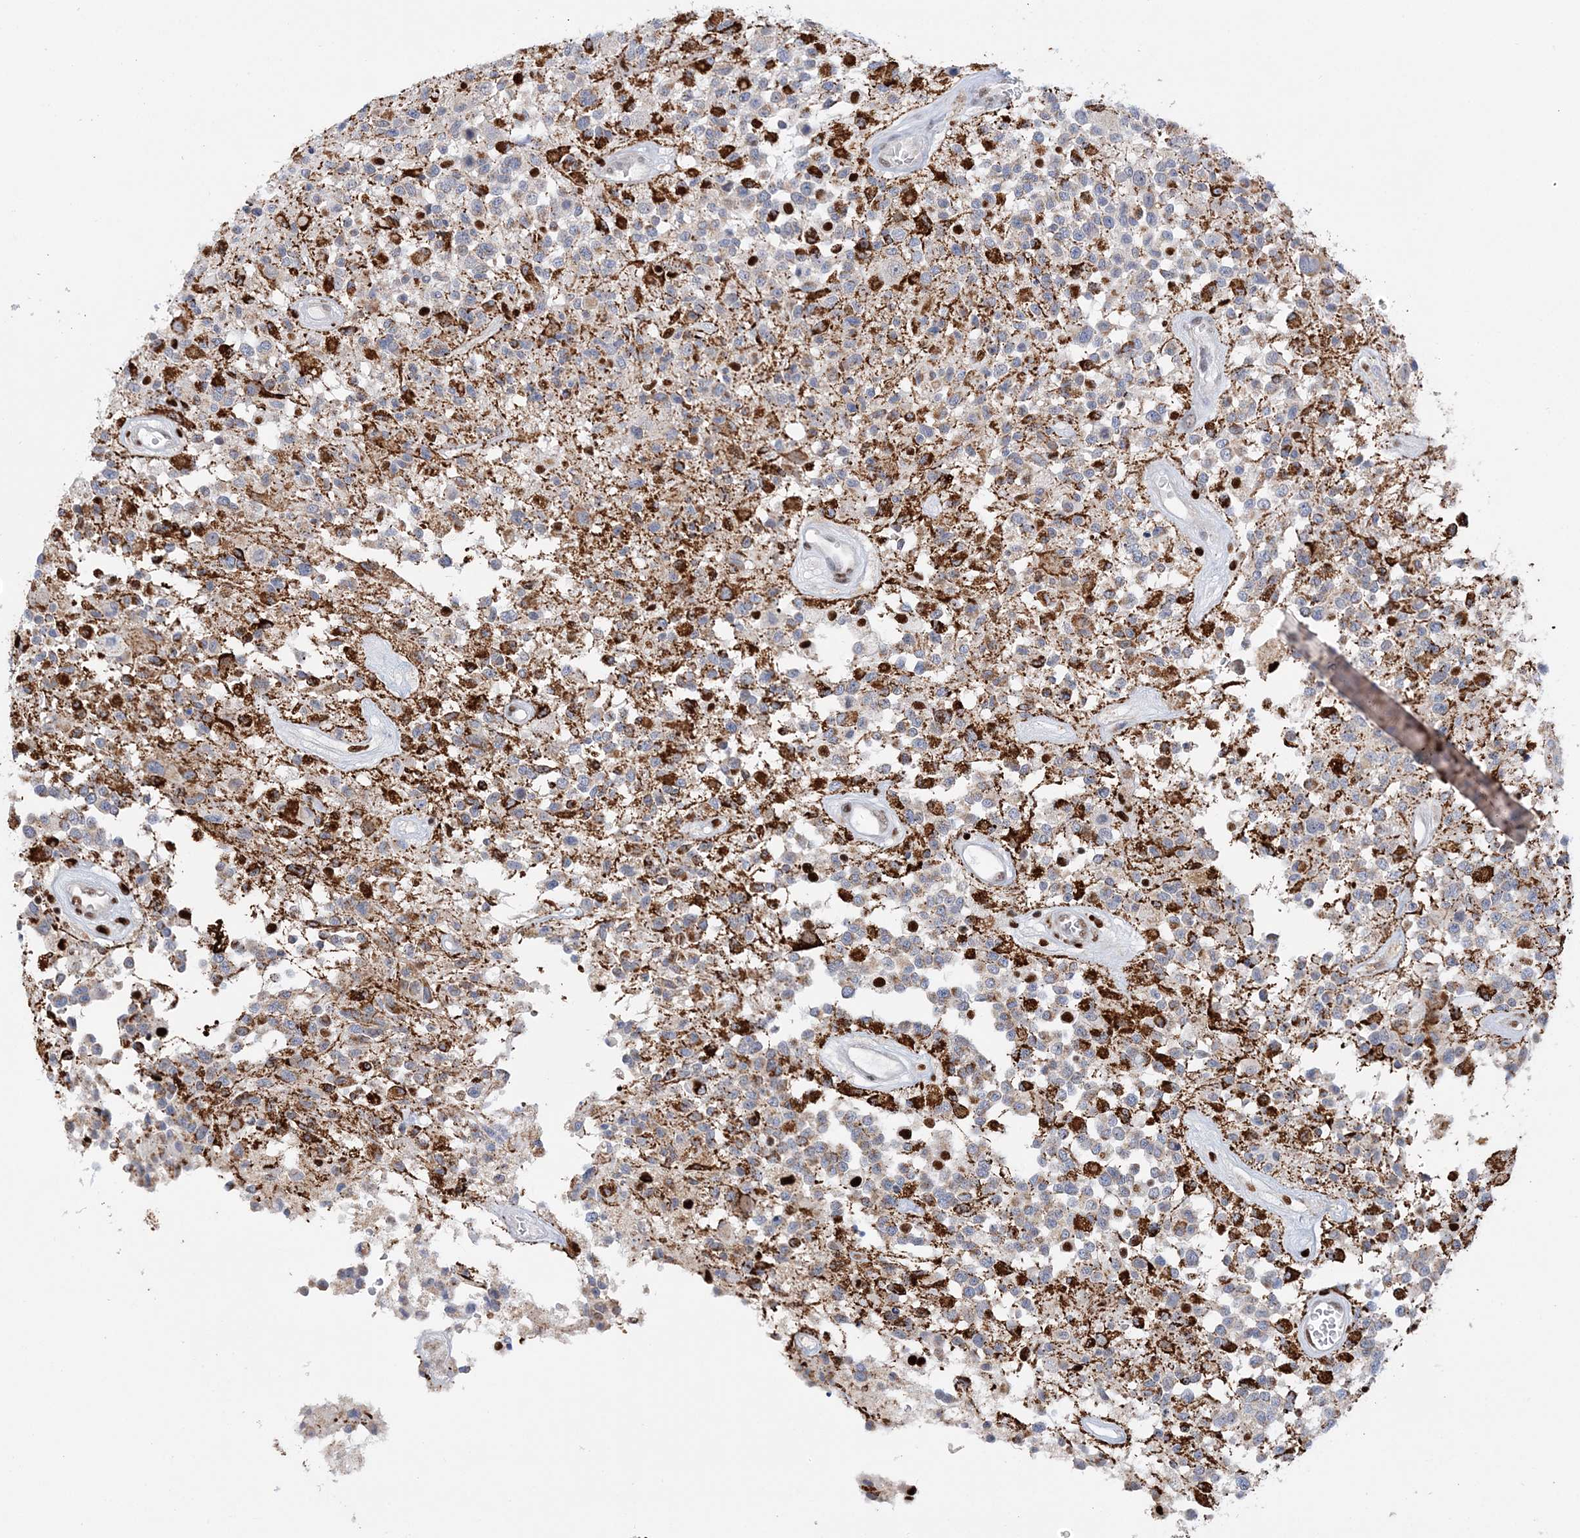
{"staining": {"intensity": "weak", "quantity": "<25%", "location": "cytoplasmic/membranous"}, "tissue": "glioma", "cell_type": "Tumor cells", "image_type": "cancer", "snomed": [{"axis": "morphology", "description": "Glioma, malignant, High grade"}, {"axis": "morphology", "description": "Glioblastoma, NOS"}, {"axis": "topography", "description": "Brain"}], "caption": "The image reveals no significant positivity in tumor cells of glioma. (DAB IHC visualized using brightfield microscopy, high magnification).", "gene": "NIT2", "patient": {"sex": "male", "age": 60}}